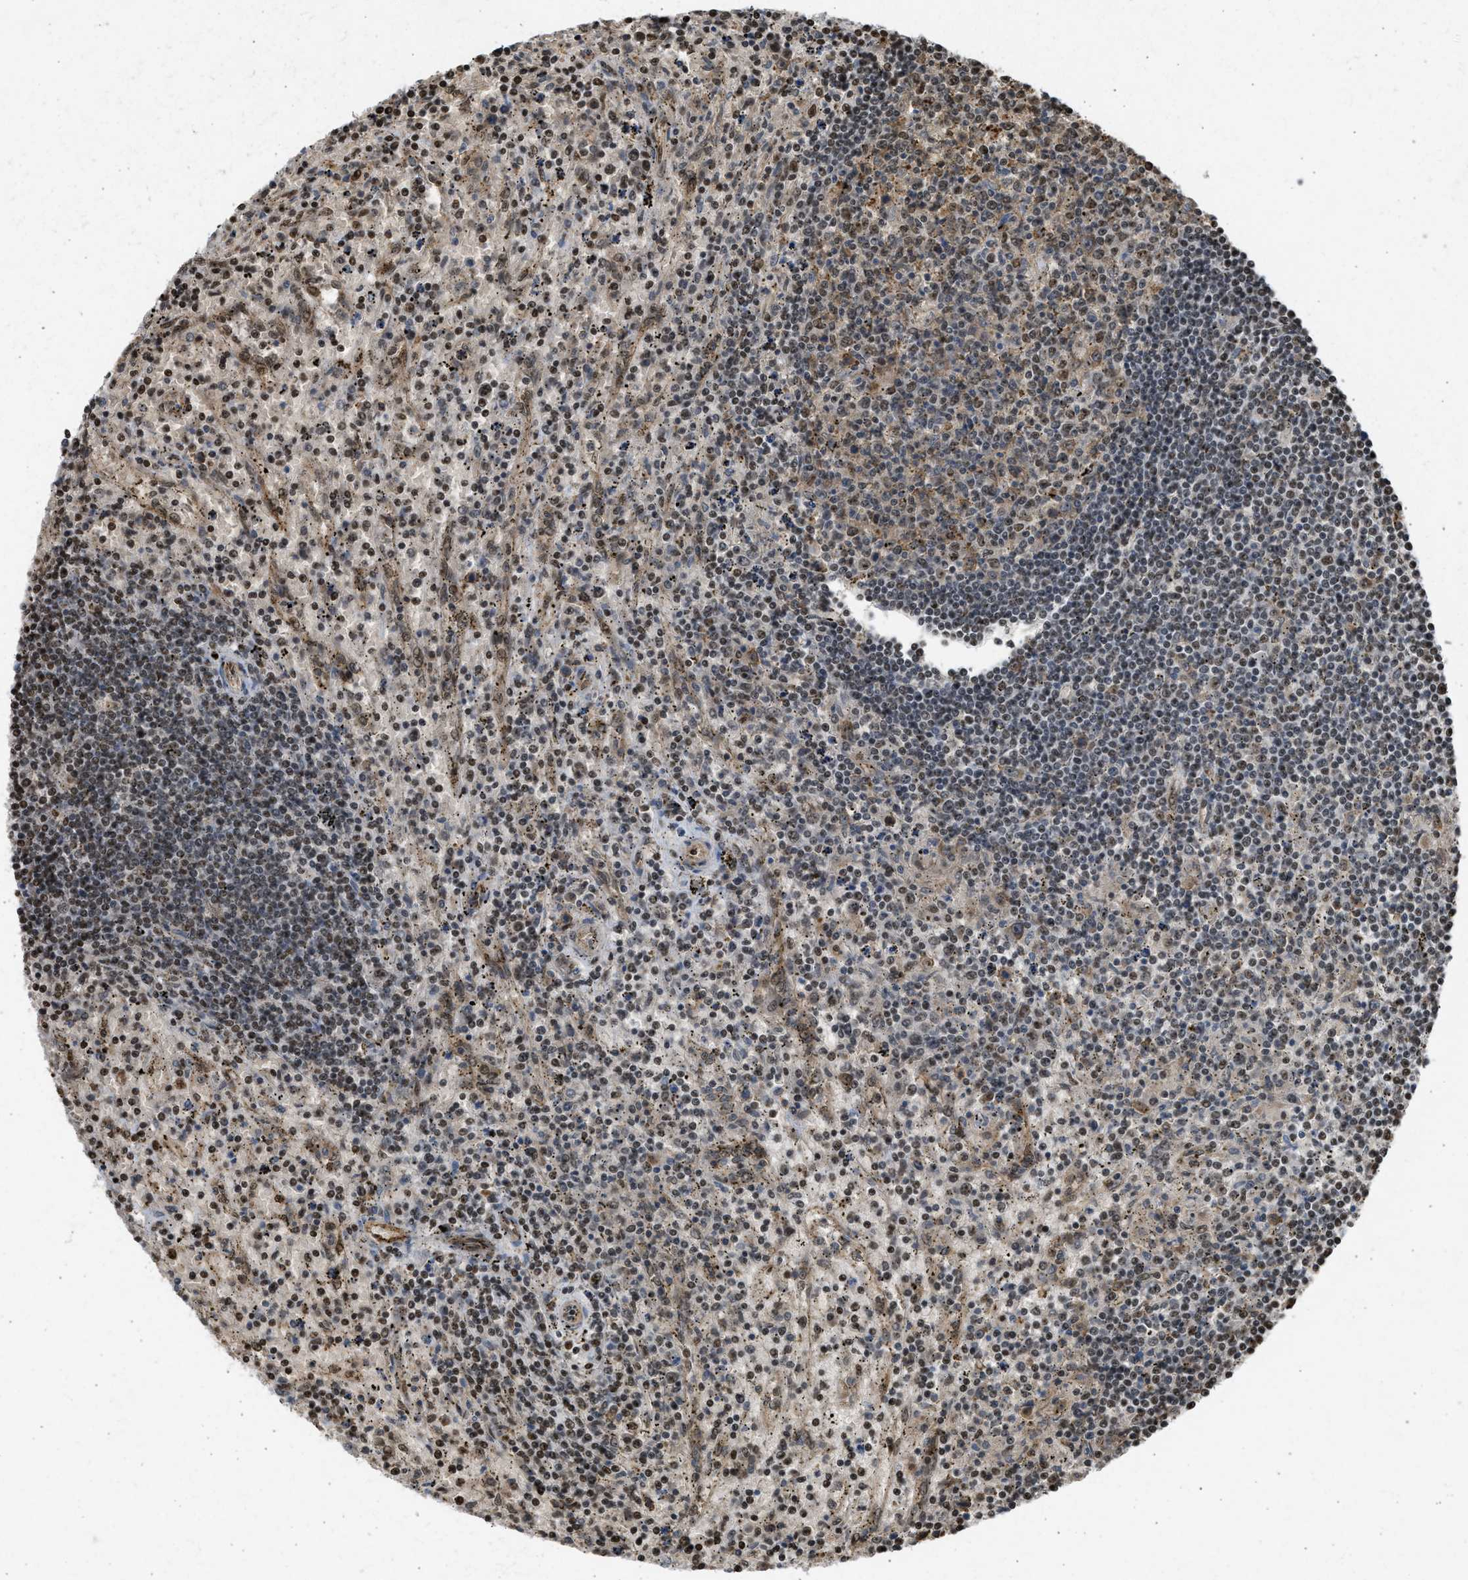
{"staining": {"intensity": "moderate", "quantity": "25%-75%", "location": "nuclear"}, "tissue": "lymphoma", "cell_type": "Tumor cells", "image_type": "cancer", "snomed": [{"axis": "morphology", "description": "Malignant lymphoma, non-Hodgkin's type, Low grade"}, {"axis": "topography", "description": "Spleen"}], "caption": "Brown immunohistochemical staining in lymphoma shows moderate nuclear expression in approximately 25%-75% of tumor cells.", "gene": "TFDP2", "patient": {"sex": "male", "age": 76}}